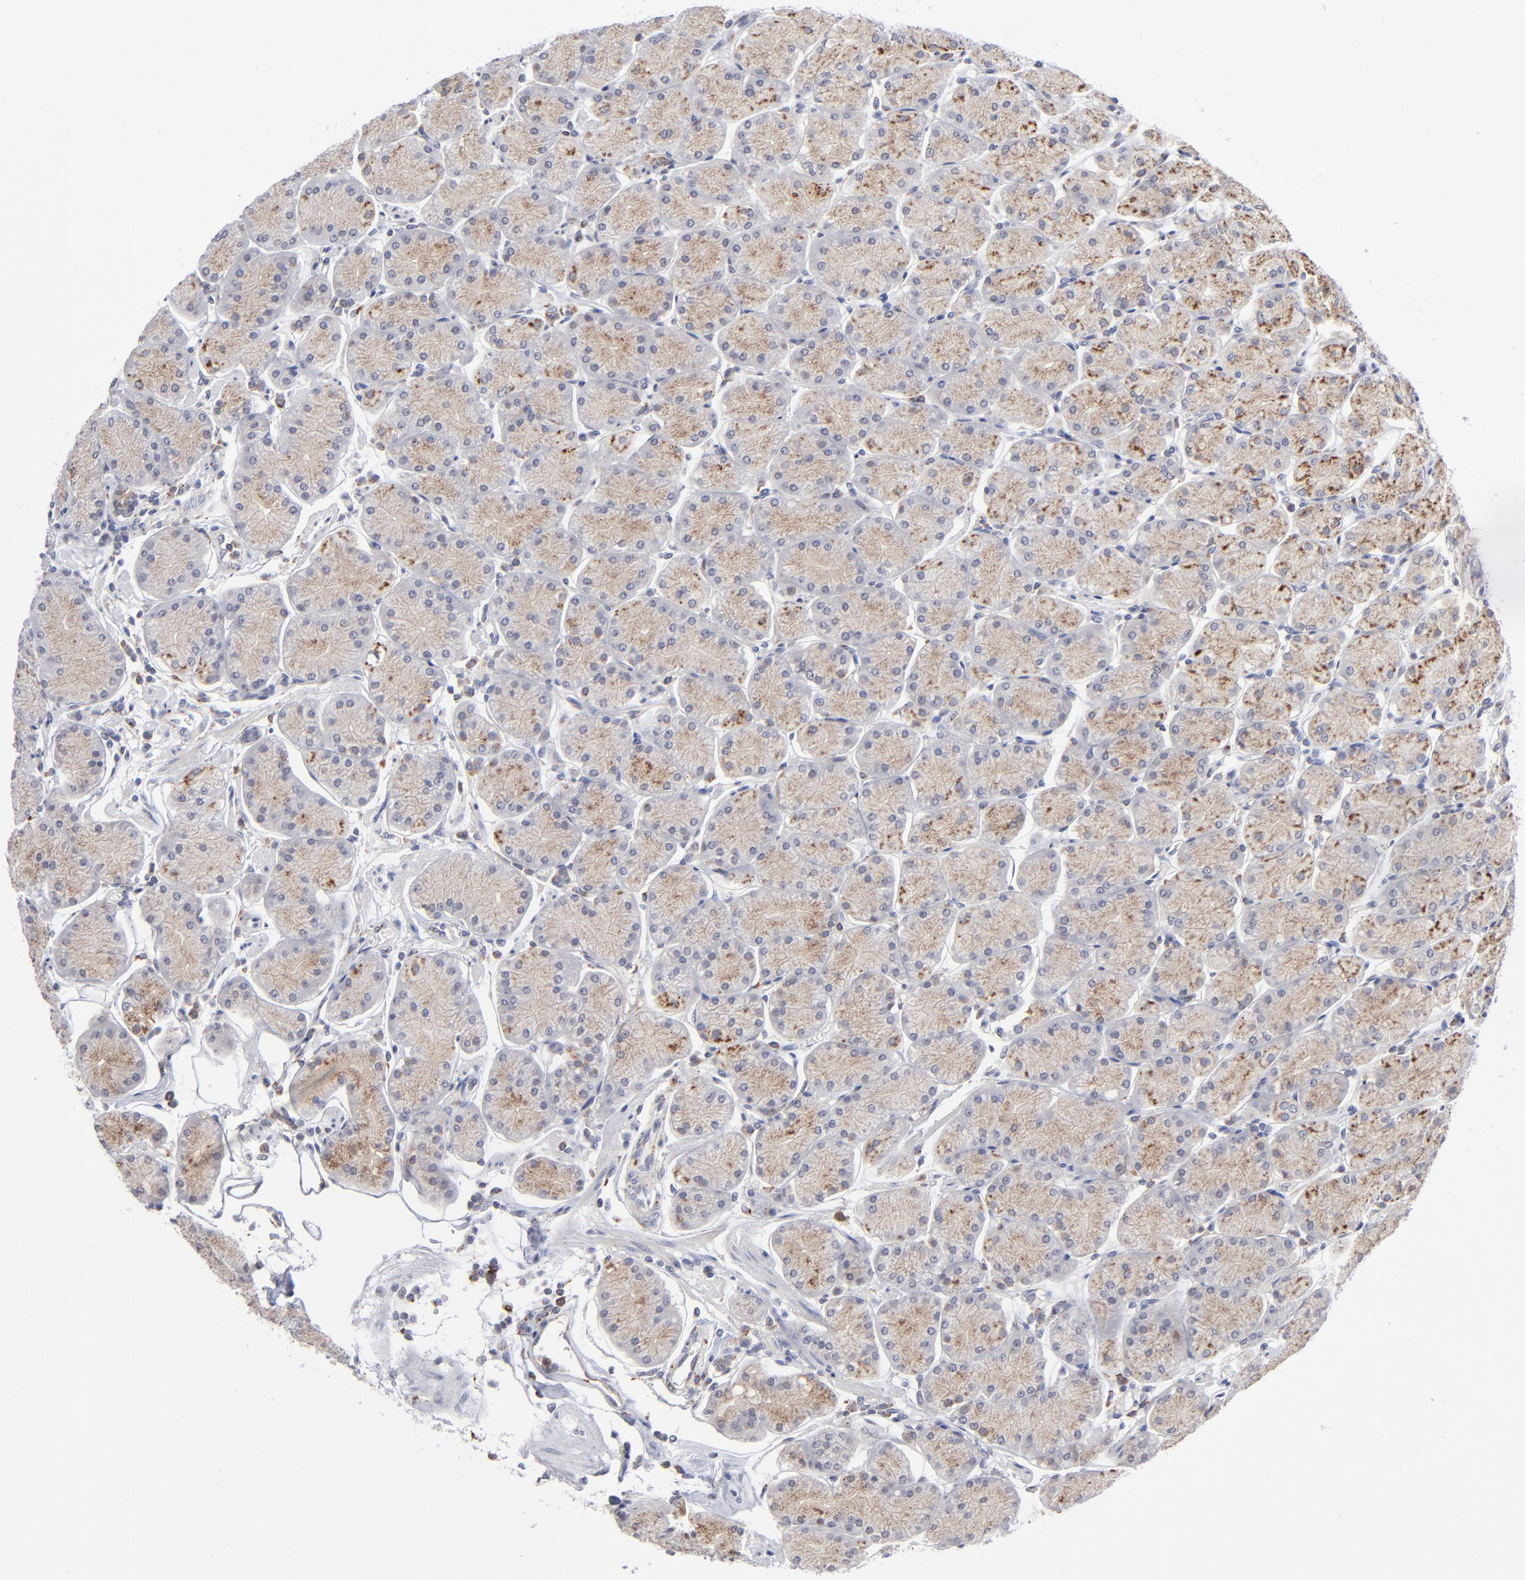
{"staining": {"intensity": "moderate", "quantity": "25%-75%", "location": "cytoplasmic/membranous"}, "tissue": "stomach", "cell_type": "Glandular cells", "image_type": "normal", "snomed": [{"axis": "morphology", "description": "Normal tissue, NOS"}, {"axis": "topography", "description": "Stomach, upper"}, {"axis": "topography", "description": "Stomach"}], "caption": "Immunohistochemical staining of unremarkable human stomach reveals moderate cytoplasmic/membranous protein staining in approximately 25%-75% of glandular cells. (DAB (3,3'-diaminobenzidine) = brown stain, brightfield microscopy at high magnification).", "gene": "RRAGA", "patient": {"sex": "male", "age": 76}}